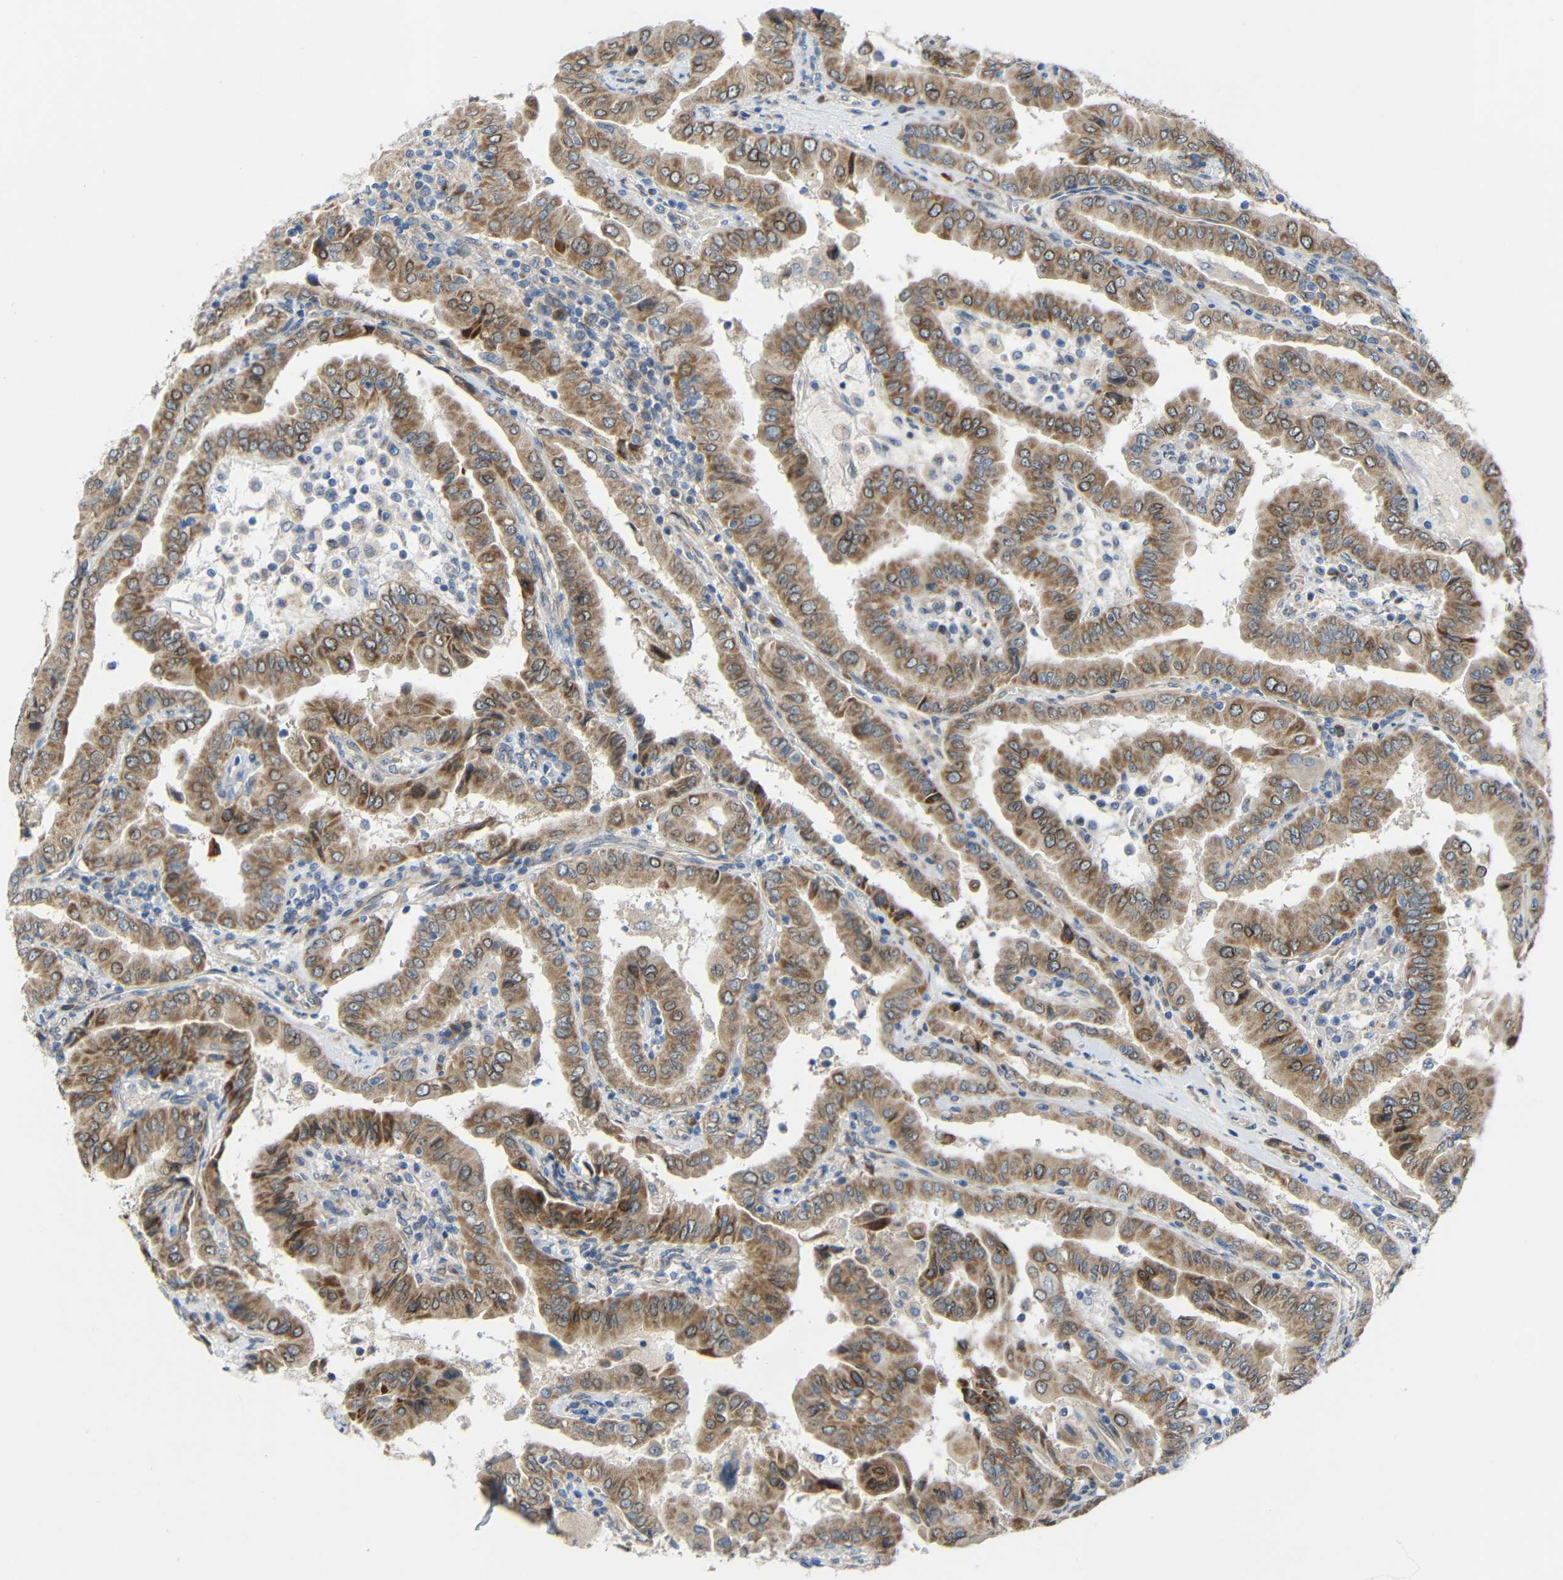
{"staining": {"intensity": "moderate", "quantity": ">75%", "location": "cytoplasmic/membranous"}, "tissue": "thyroid cancer", "cell_type": "Tumor cells", "image_type": "cancer", "snomed": [{"axis": "morphology", "description": "Papillary adenocarcinoma, NOS"}, {"axis": "topography", "description": "Thyroid gland"}], "caption": "Tumor cells exhibit medium levels of moderate cytoplasmic/membranous expression in approximately >75% of cells in human thyroid cancer.", "gene": "TMEM25", "patient": {"sex": "male", "age": 33}}